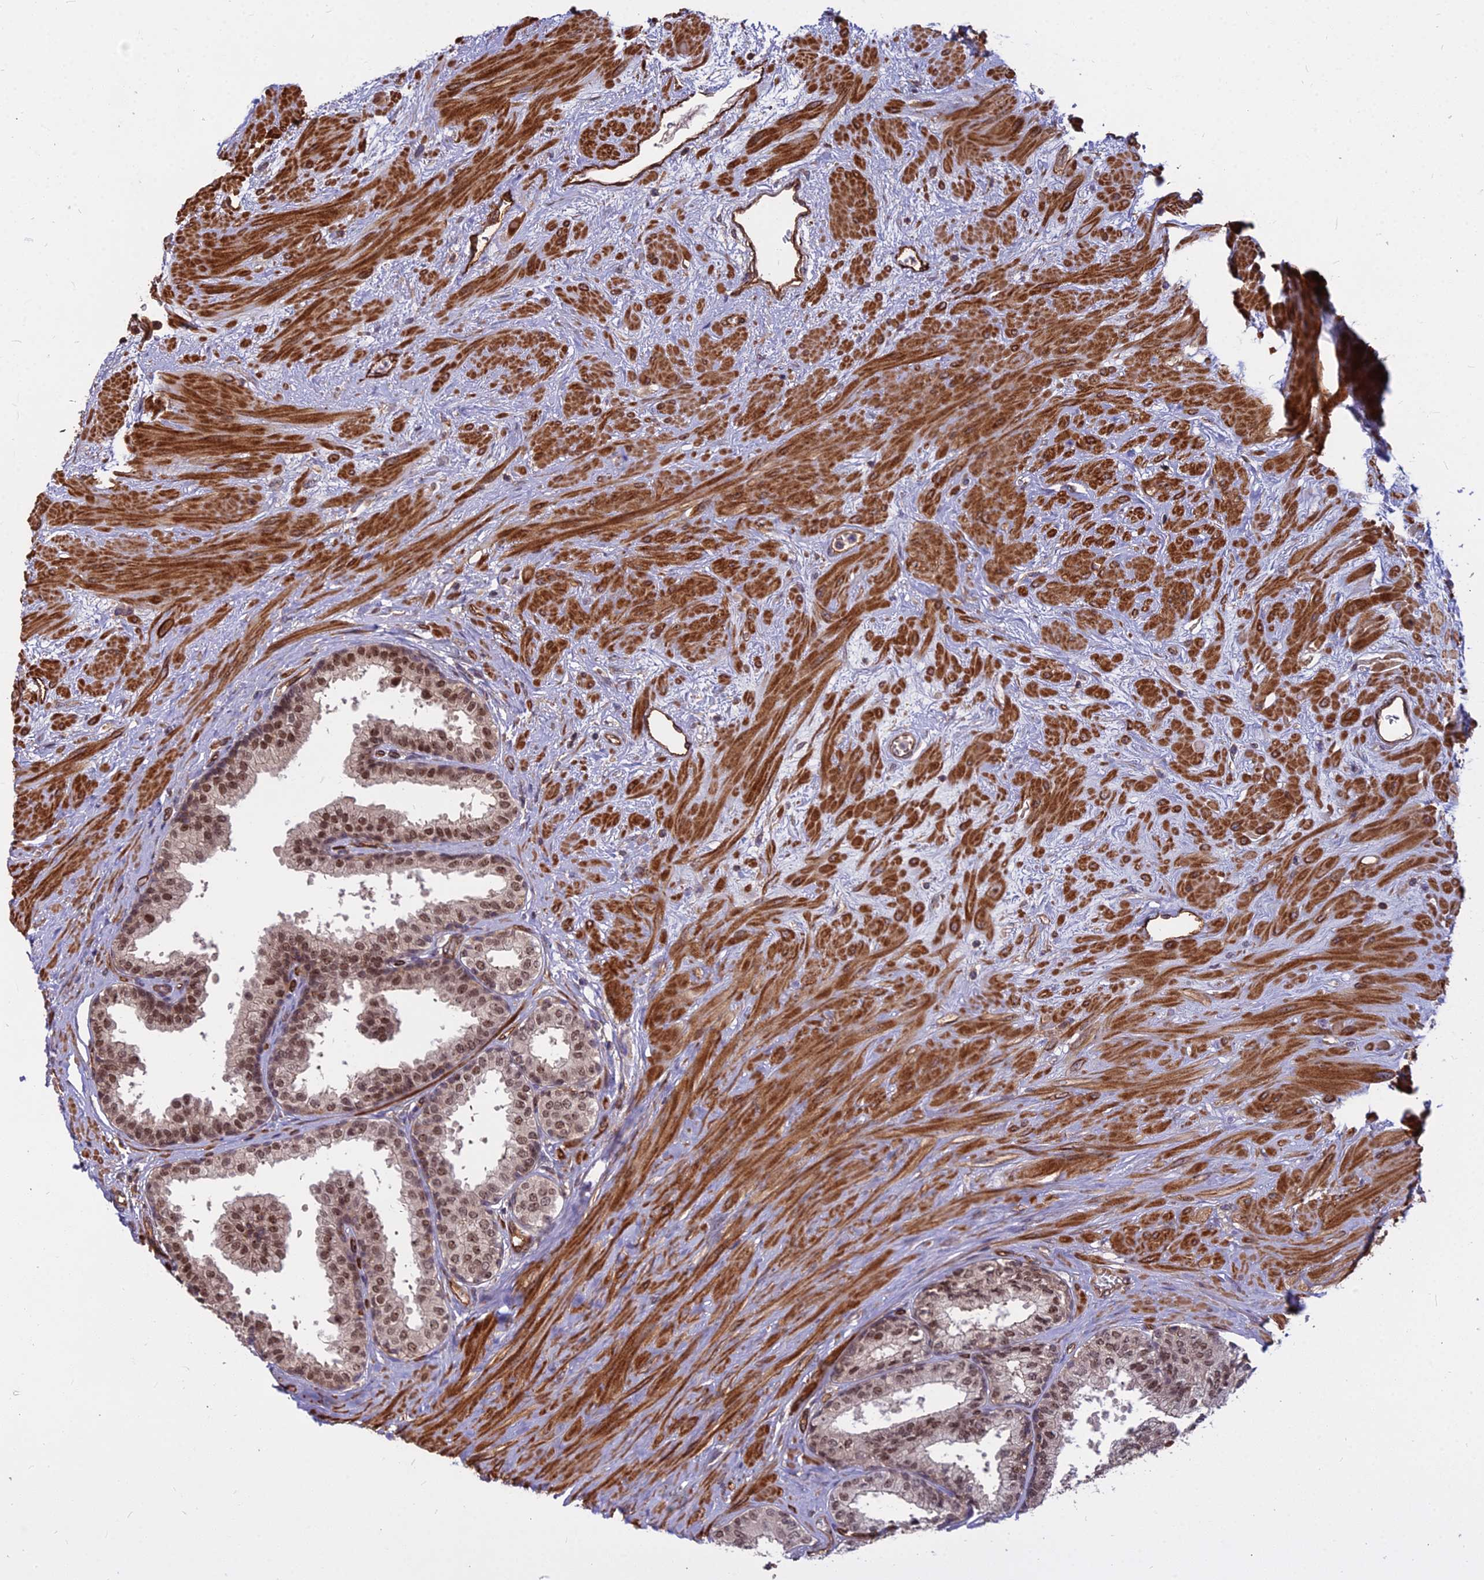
{"staining": {"intensity": "moderate", "quantity": ">75%", "location": "nuclear"}, "tissue": "prostate", "cell_type": "Glandular cells", "image_type": "normal", "snomed": [{"axis": "morphology", "description": "Normal tissue, NOS"}, {"axis": "topography", "description": "Prostate"}], "caption": "Glandular cells exhibit medium levels of moderate nuclear staining in approximately >75% of cells in benign human prostate. The staining is performed using DAB (3,3'-diaminobenzidine) brown chromogen to label protein expression. The nuclei are counter-stained blue using hematoxylin.", "gene": "TCEA3", "patient": {"sex": "male", "age": 48}}